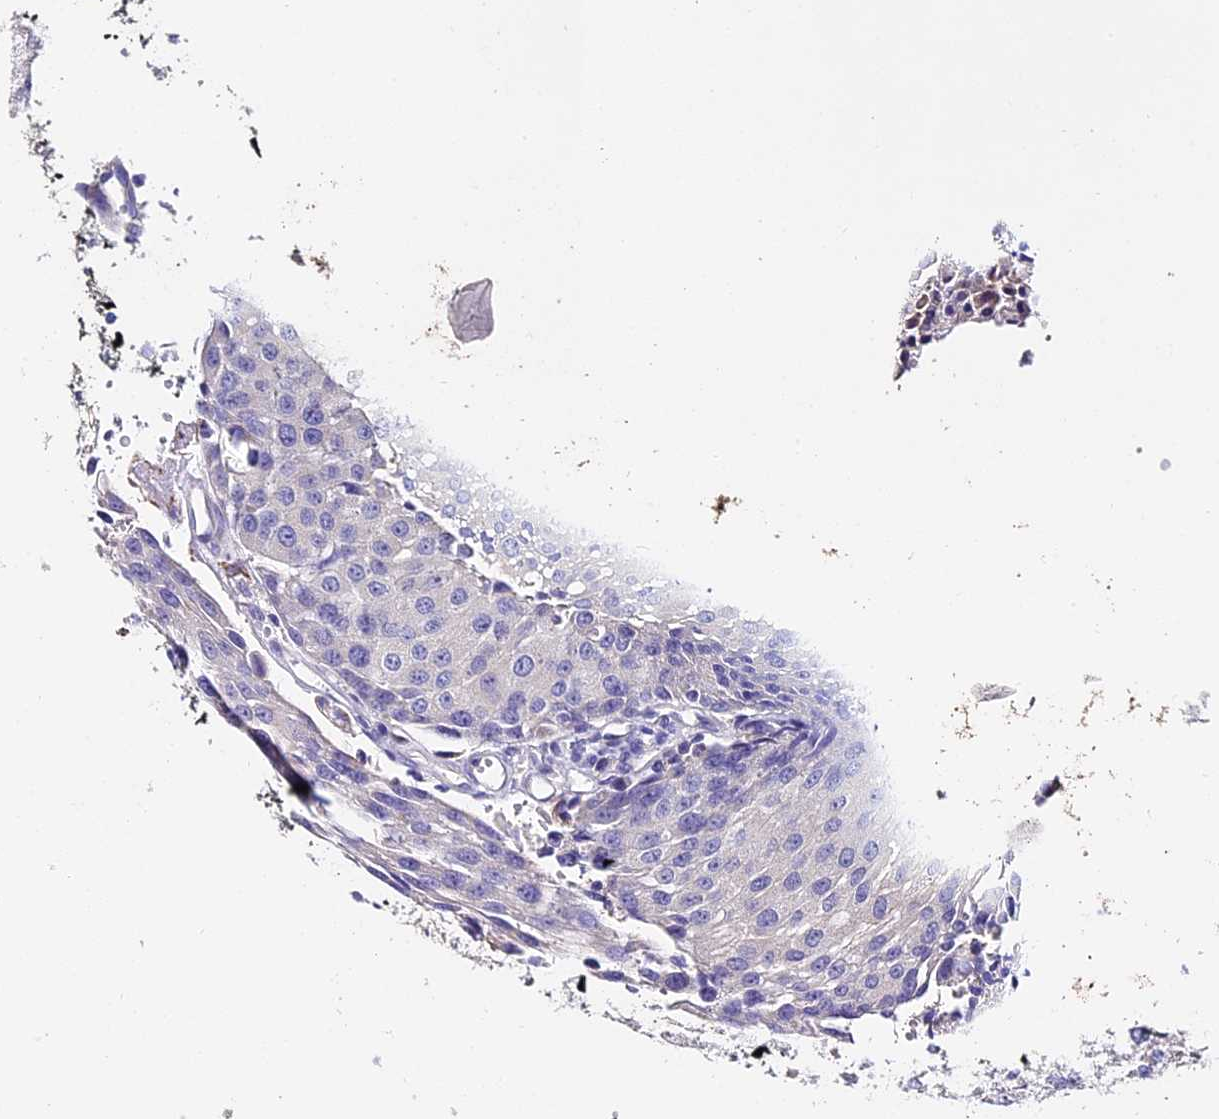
{"staining": {"intensity": "negative", "quantity": "none", "location": "none"}, "tissue": "urothelial cancer", "cell_type": "Tumor cells", "image_type": "cancer", "snomed": [{"axis": "morphology", "description": "Urothelial carcinoma, High grade"}, {"axis": "topography", "description": "Urinary bladder"}], "caption": "Protein analysis of urothelial carcinoma (high-grade) demonstrates no significant positivity in tumor cells.", "gene": "LYPD6", "patient": {"sex": "female", "age": 85}}